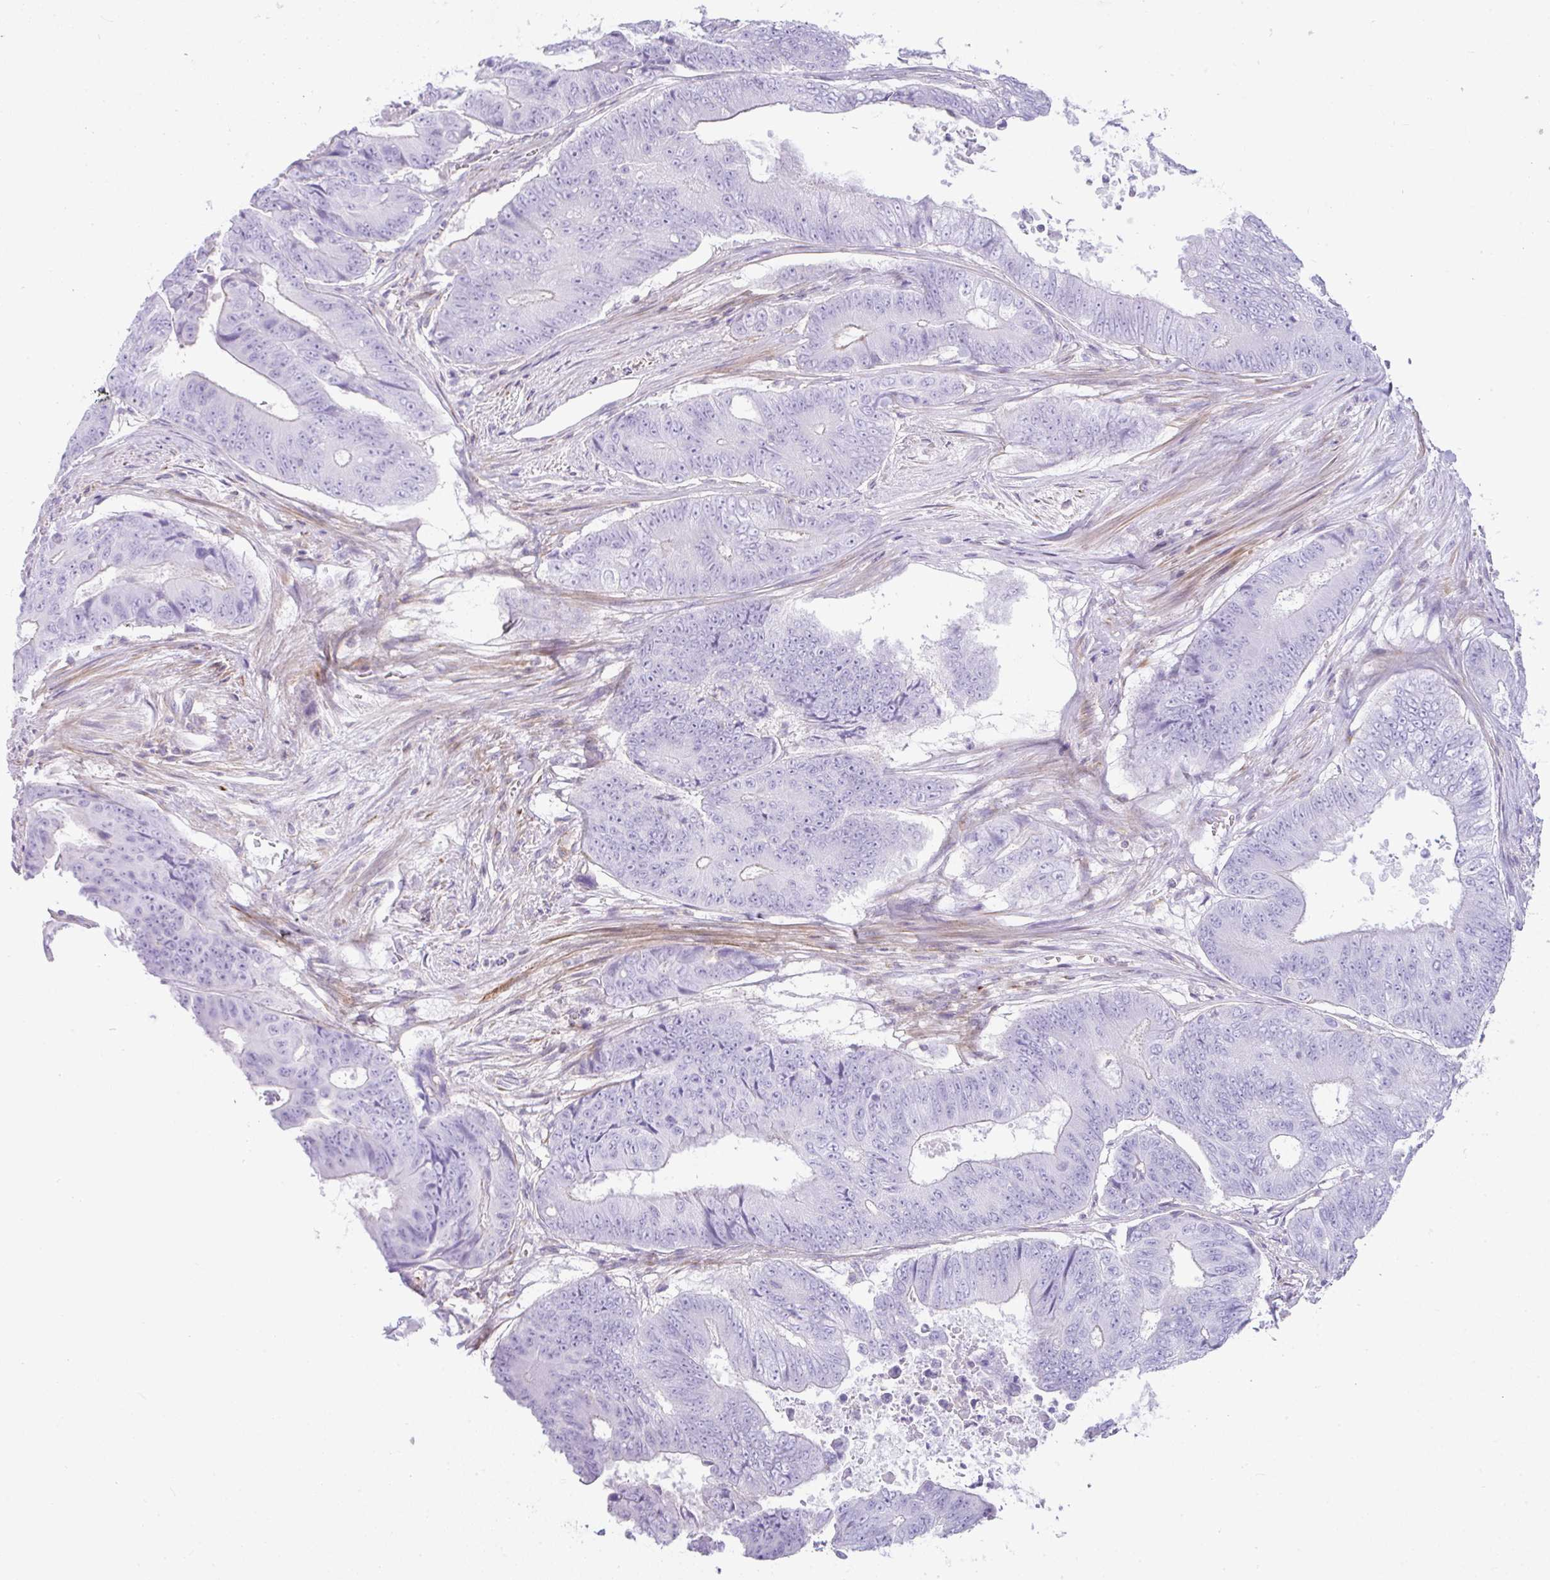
{"staining": {"intensity": "negative", "quantity": "none", "location": "none"}, "tissue": "colorectal cancer", "cell_type": "Tumor cells", "image_type": "cancer", "snomed": [{"axis": "morphology", "description": "Adenocarcinoma, NOS"}, {"axis": "topography", "description": "Colon"}], "caption": "Tumor cells show no significant staining in colorectal cancer.", "gene": "CDRT15", "patient": {"sex": "female", "age": 48}}